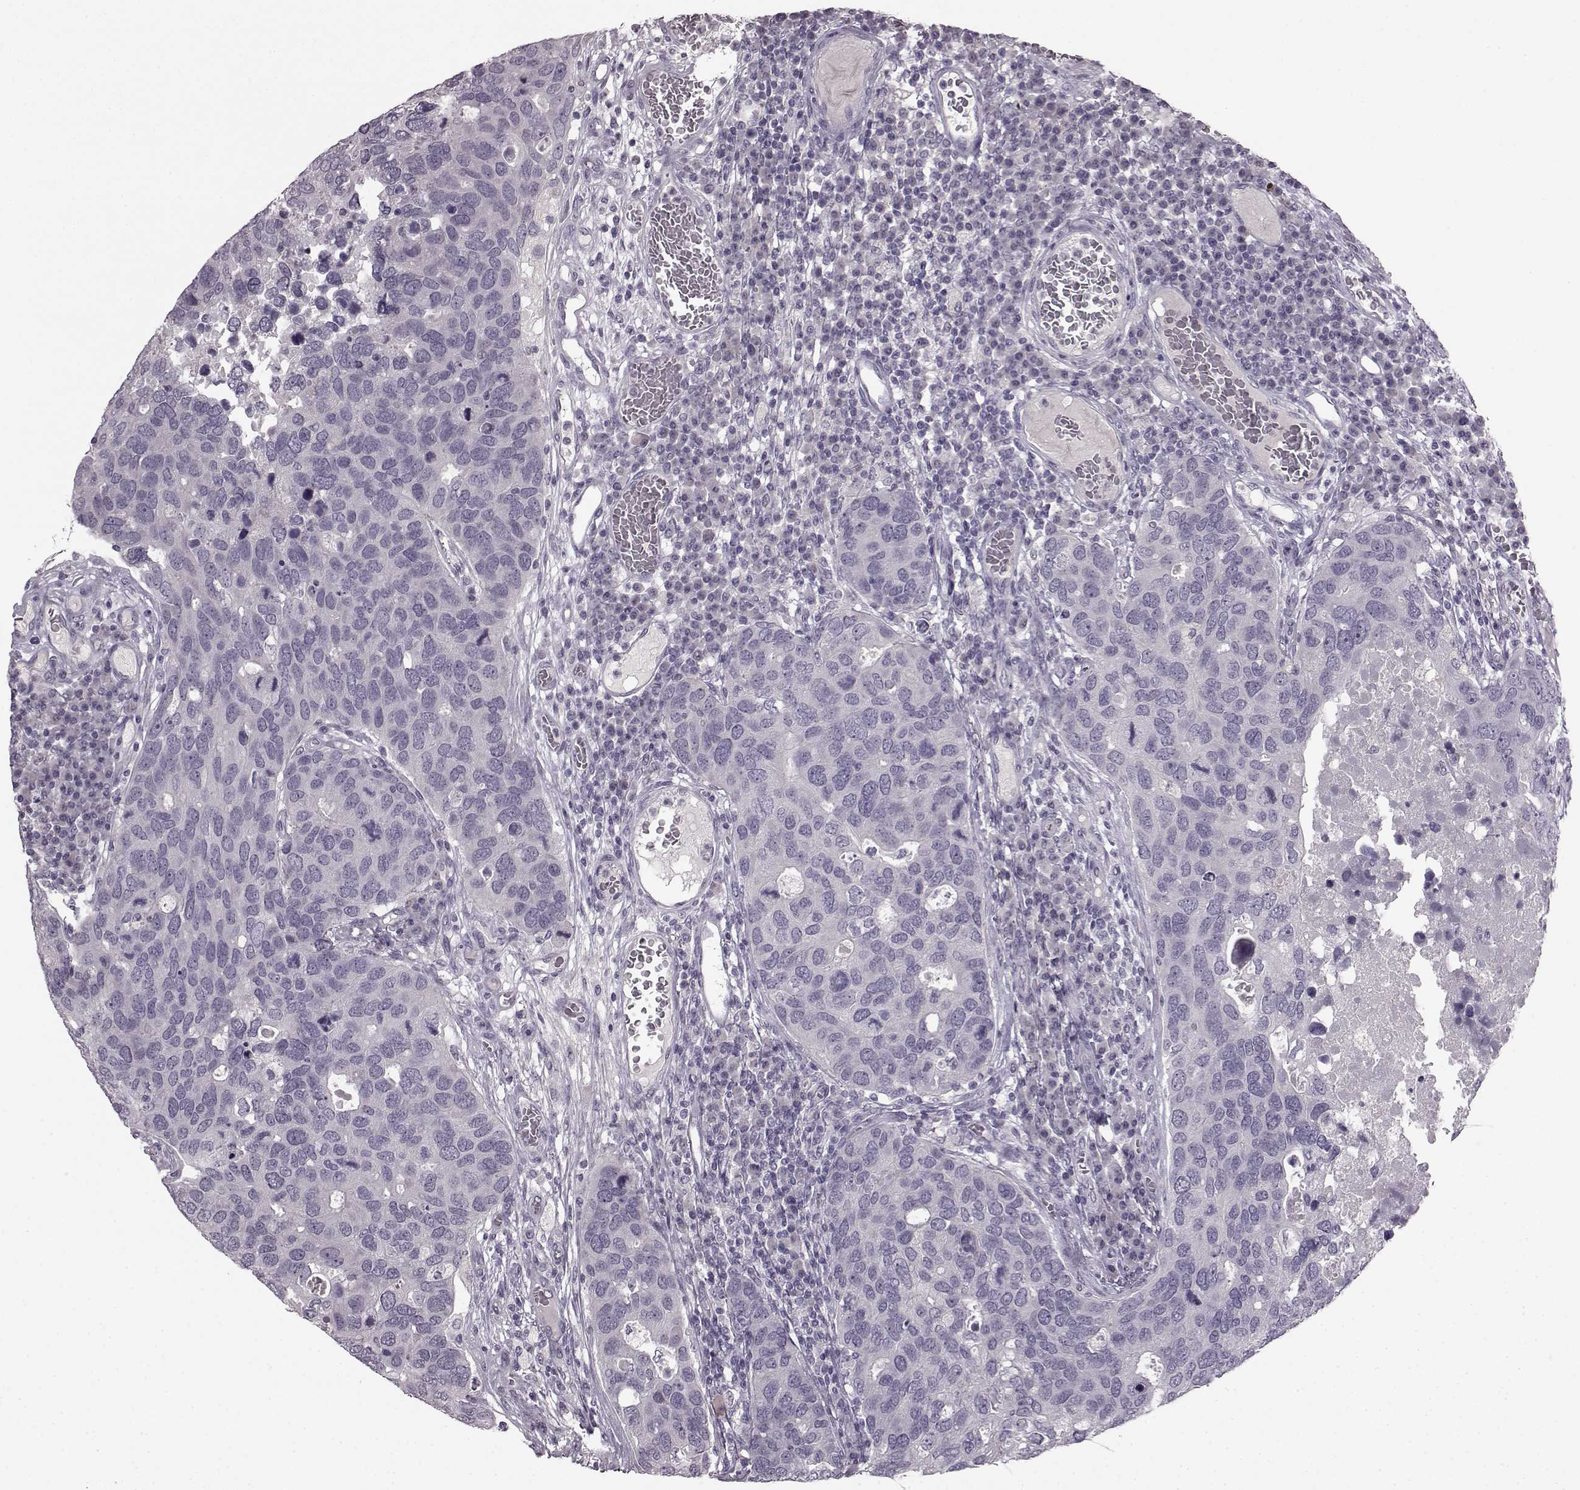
{"staining": {"intensity": "negative", "quantity": "none", "location": "none"}, "tissue": "breast cancer", "cell_type": "Tumor cells", "image_type": "cancer", "snomed": [{"axis": "morphology", "description": "Duct carcinoma"}, {"axis": "topography", "description": "Breast"}], "caption": "IHC histopathology image of neoplastic tissue: human breast cancer stained with DAB displays no significant protein staining in tumor cells. The staining was performed using DAB (3,3'-diaminobenzidine) to visualize the protein expression in brown, while the nuclei were stained in blue with hematoxylin (Magnification: 20x).", "gene": "LHB", "patient": {"sex": "female", "age": 83}}